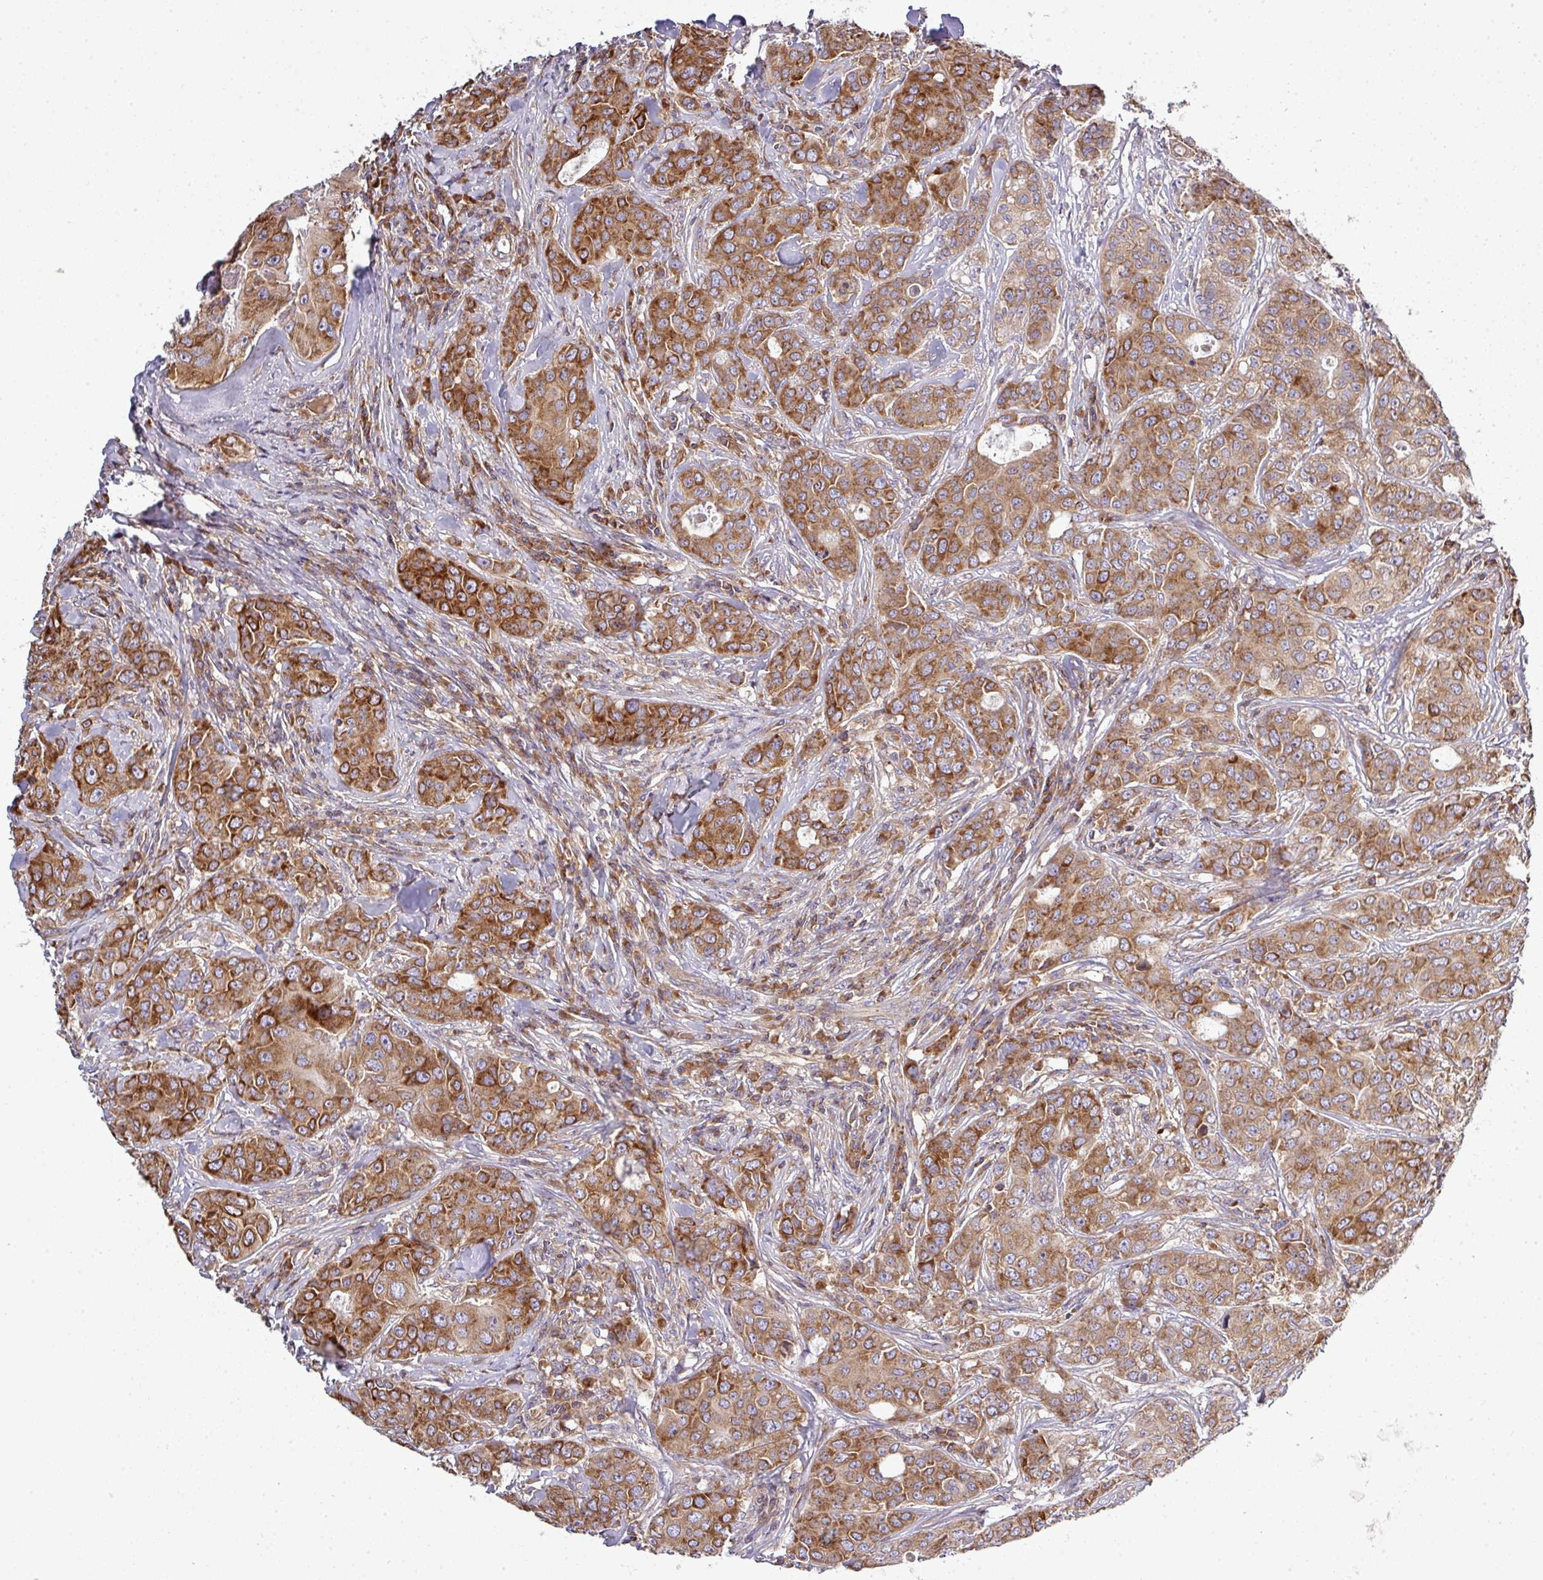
{"staining": {"intensity": "moderate", "quantity": ">75%", "location": "cytoplasmic/membranous"}, "tissue": "breast cancer", "cell_type": "Tumor cells", "image_type": "cancer", "snomed": [{"axis": "morphology", "description": "Duct carcinoma"}, {"axis": "topography", "description": "Breast"}], "caption": "Immunohistochemistry (DAB) staining of breast cancer (invasive ductal carcinoma) demonstrates moderate cytoplasmic/membranous protein expression in about >75% of tumor cells.", "gene": "LRRC74B", "patient": {"sex": "female", "age": 43}}